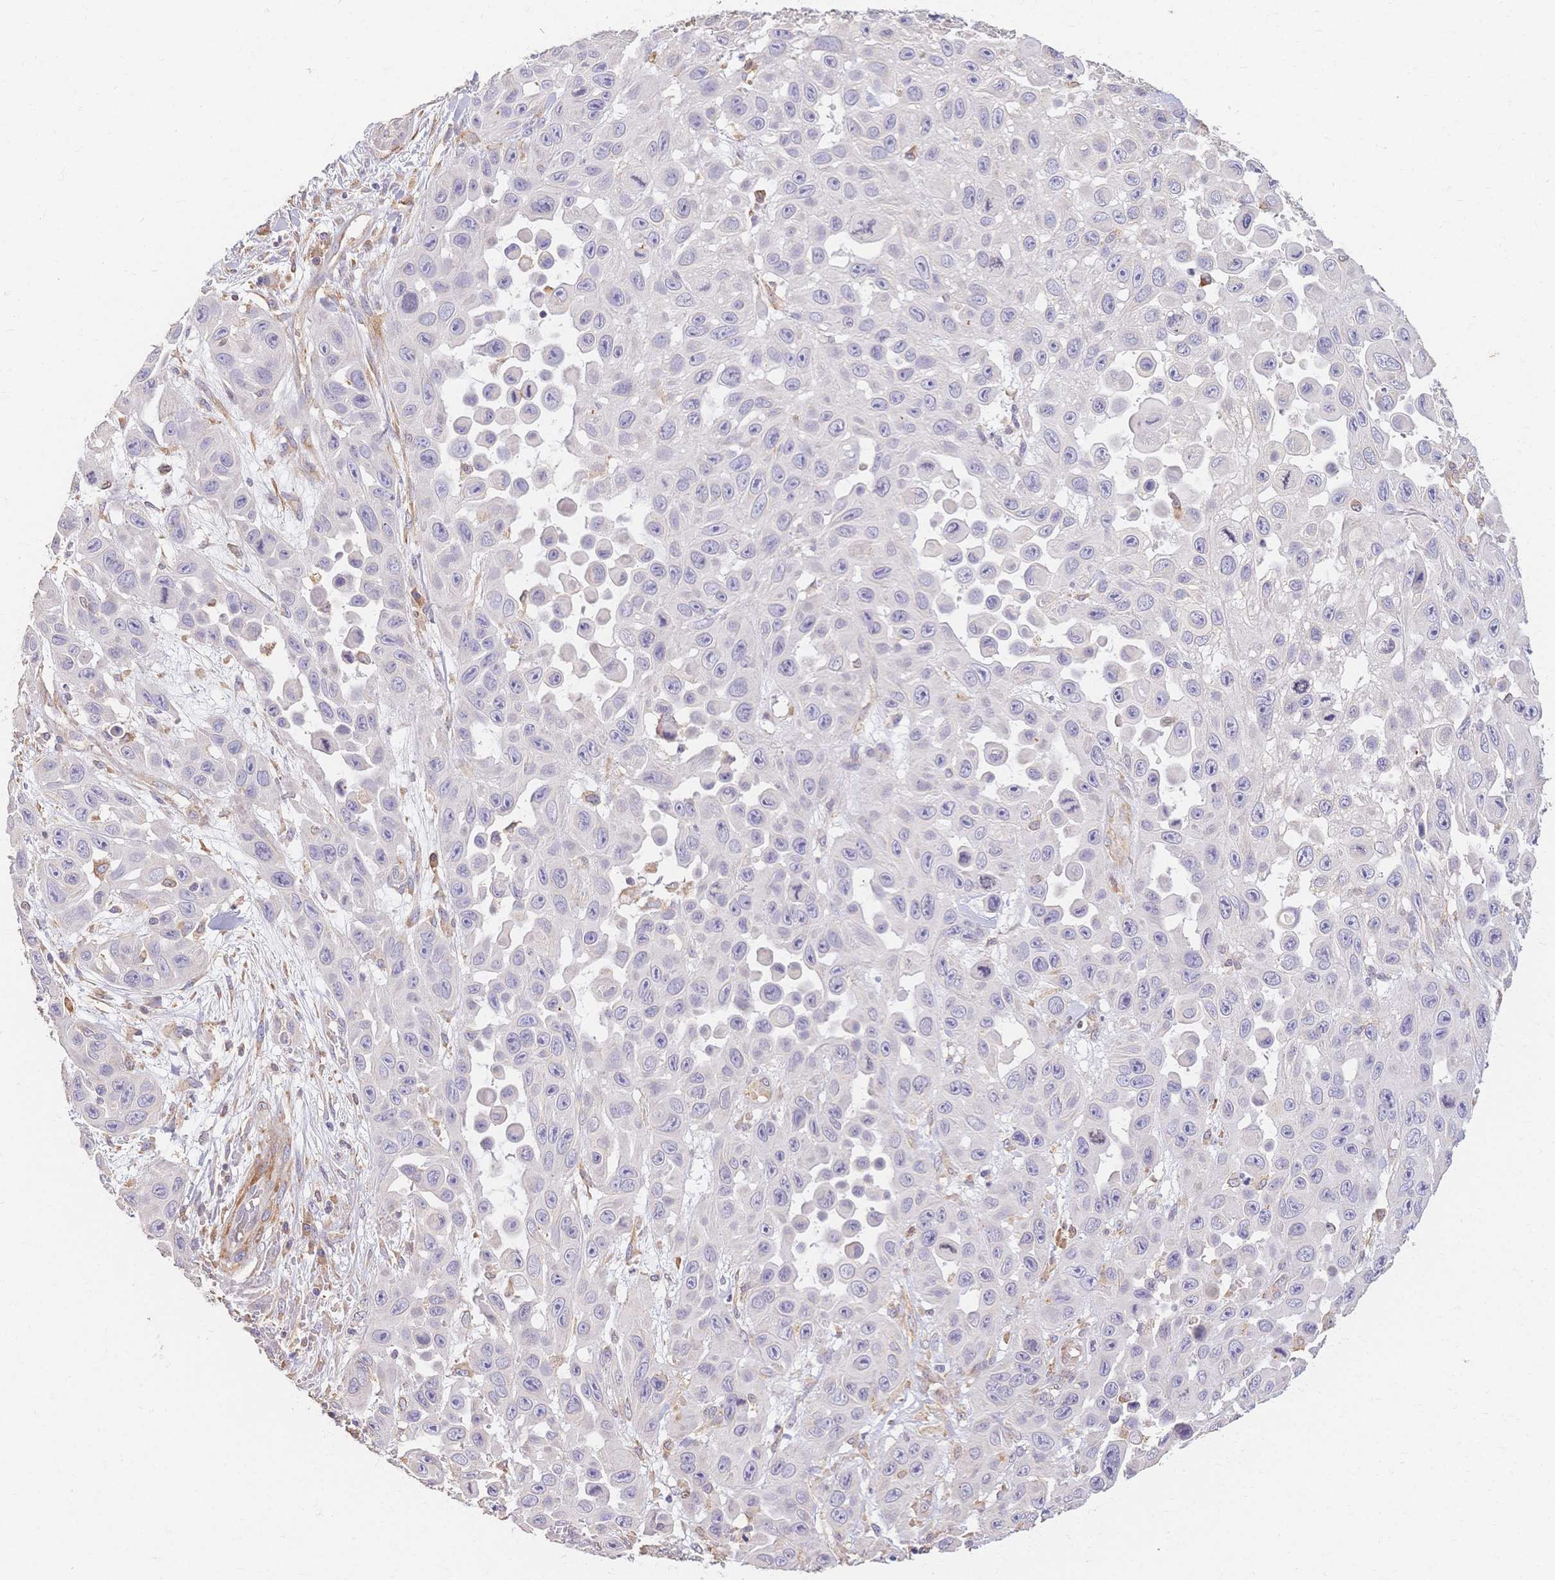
{"staining": {"intensity": "negative", "quantity": "none", "location": "none"}, "tissue": "skin cancer", "cell_type": "Tumor cells", "image_type": "cancer", "snomed": [{"axis": "morphology", "description": "Squamous cell carcinoma, NOS"}, {"axis": "topography", "description": "Skin"}], "caption": "Human skin squamous cell carcinoma stained for a protein using IHC exhibits no positivity in tumor cells.", "gene": "HS3ST5", "patient": {"sex": "male", "age": 81}}